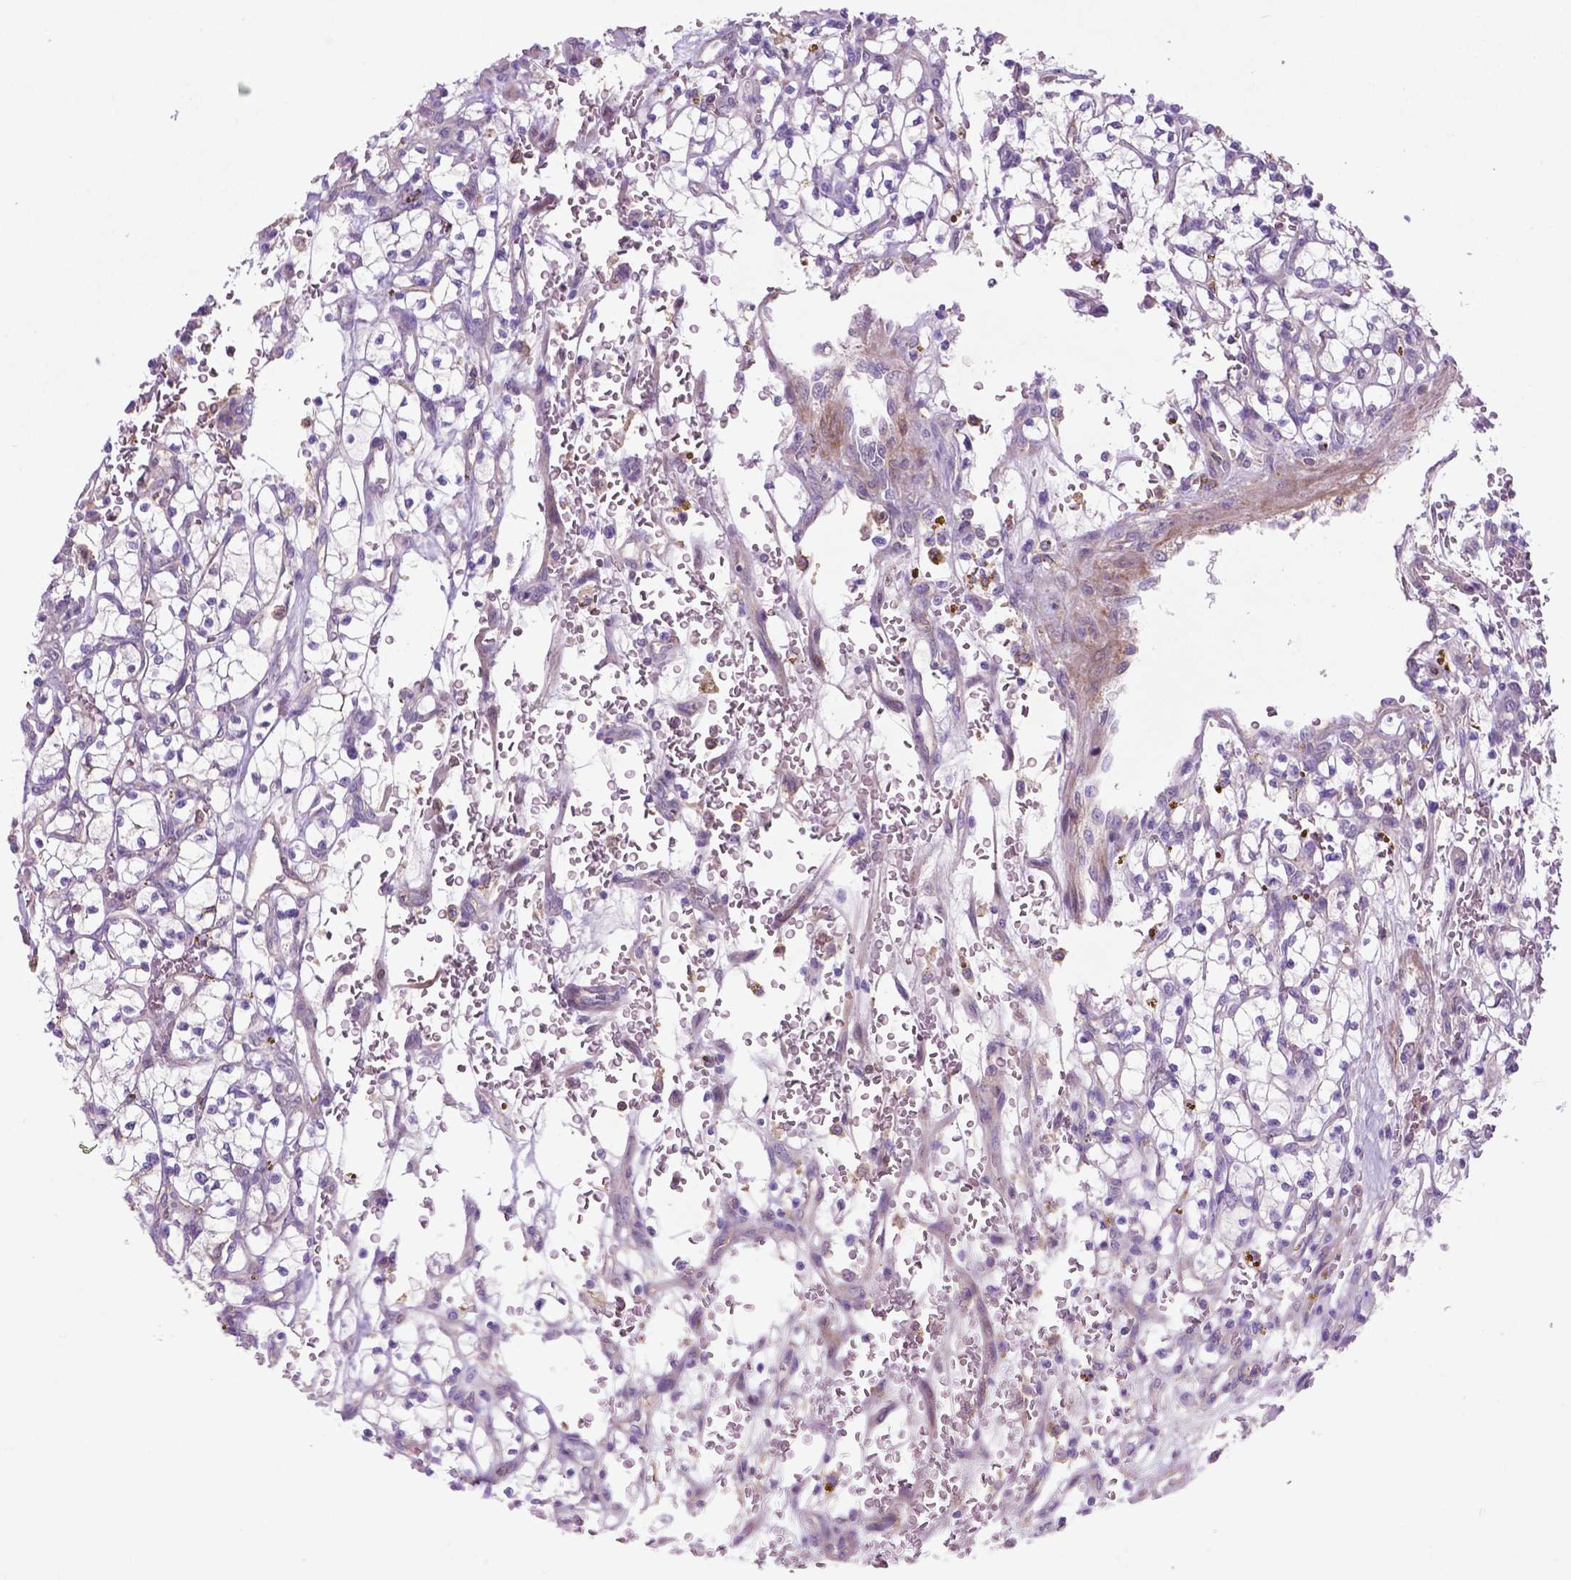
{"staining": {"intensity": "negative", "quantity": "none", "location": "none"}, "tissue": "renal cancer", "cell_type": "Tumor cells", "image_type": "cancer", "snomed": [{"axis": "morphology", "description": "Adenocarcinoma, NOS"}, {"axis": "topography", "description": "Kidney"}], "caption": "Tumor cells are negative for protein expression in human adenocarcinoma (renal).", "gene": "BMP4", "patient": {"sex": "female", "age": 64}}